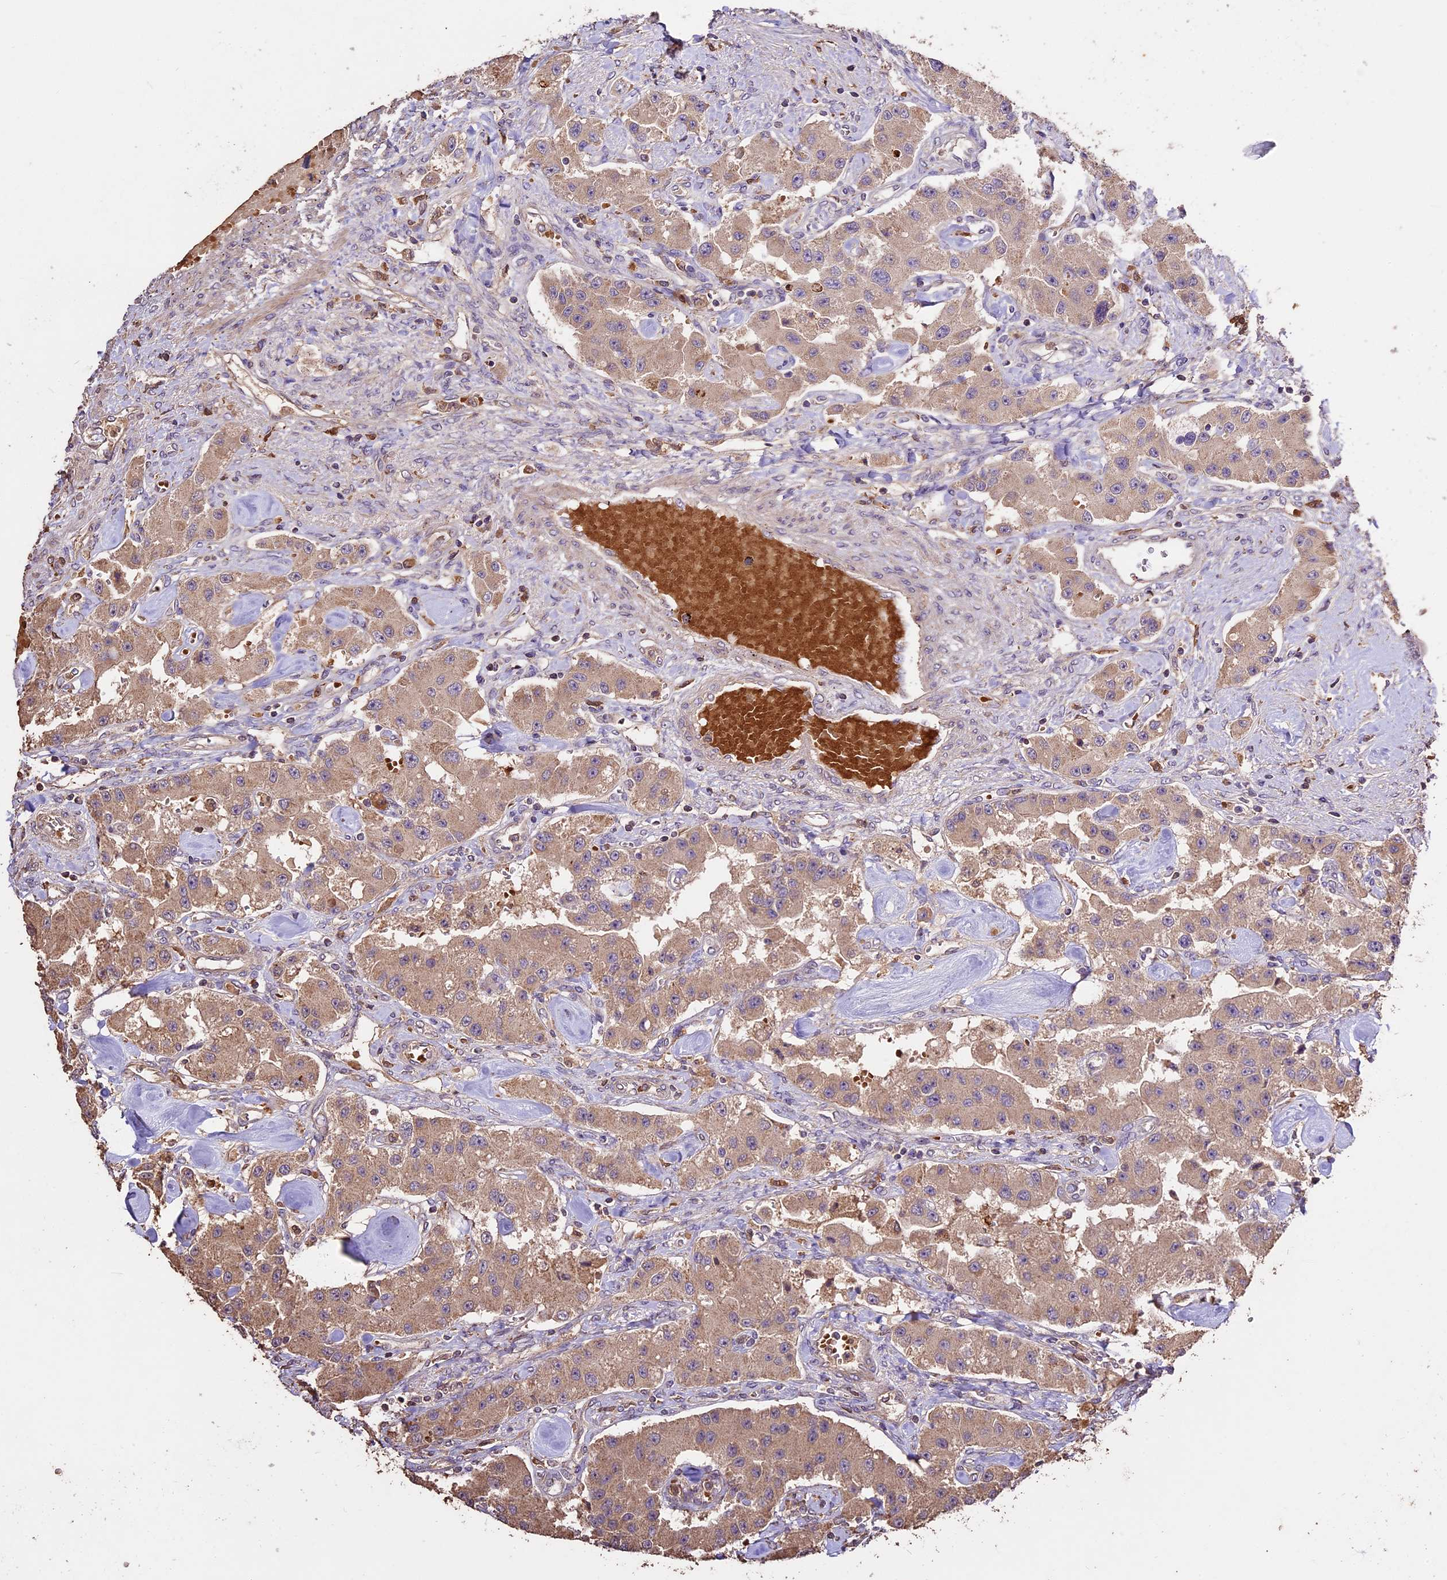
{"staining": {"intensity": "moderate", "quantity": ">75%", "location": "cytoplasmic/membranous"}, "tissue": "carcinoid", "cell_type": "Tumor cells", "image_type": "cancer", "snomed": [{"axis": "morphology", "description": "Carcinoid, malignant, NOS"}, {"axis": "topography", "description": "Pancreas"}], "caption": "Carcinoid stained for a protein (brown) reveals moderate cytoplasmic/membranous positive expression in approximately >75% of tumor cells.", "gene": "CRLF1", "patient": {"sex": "male", "age": 41}}